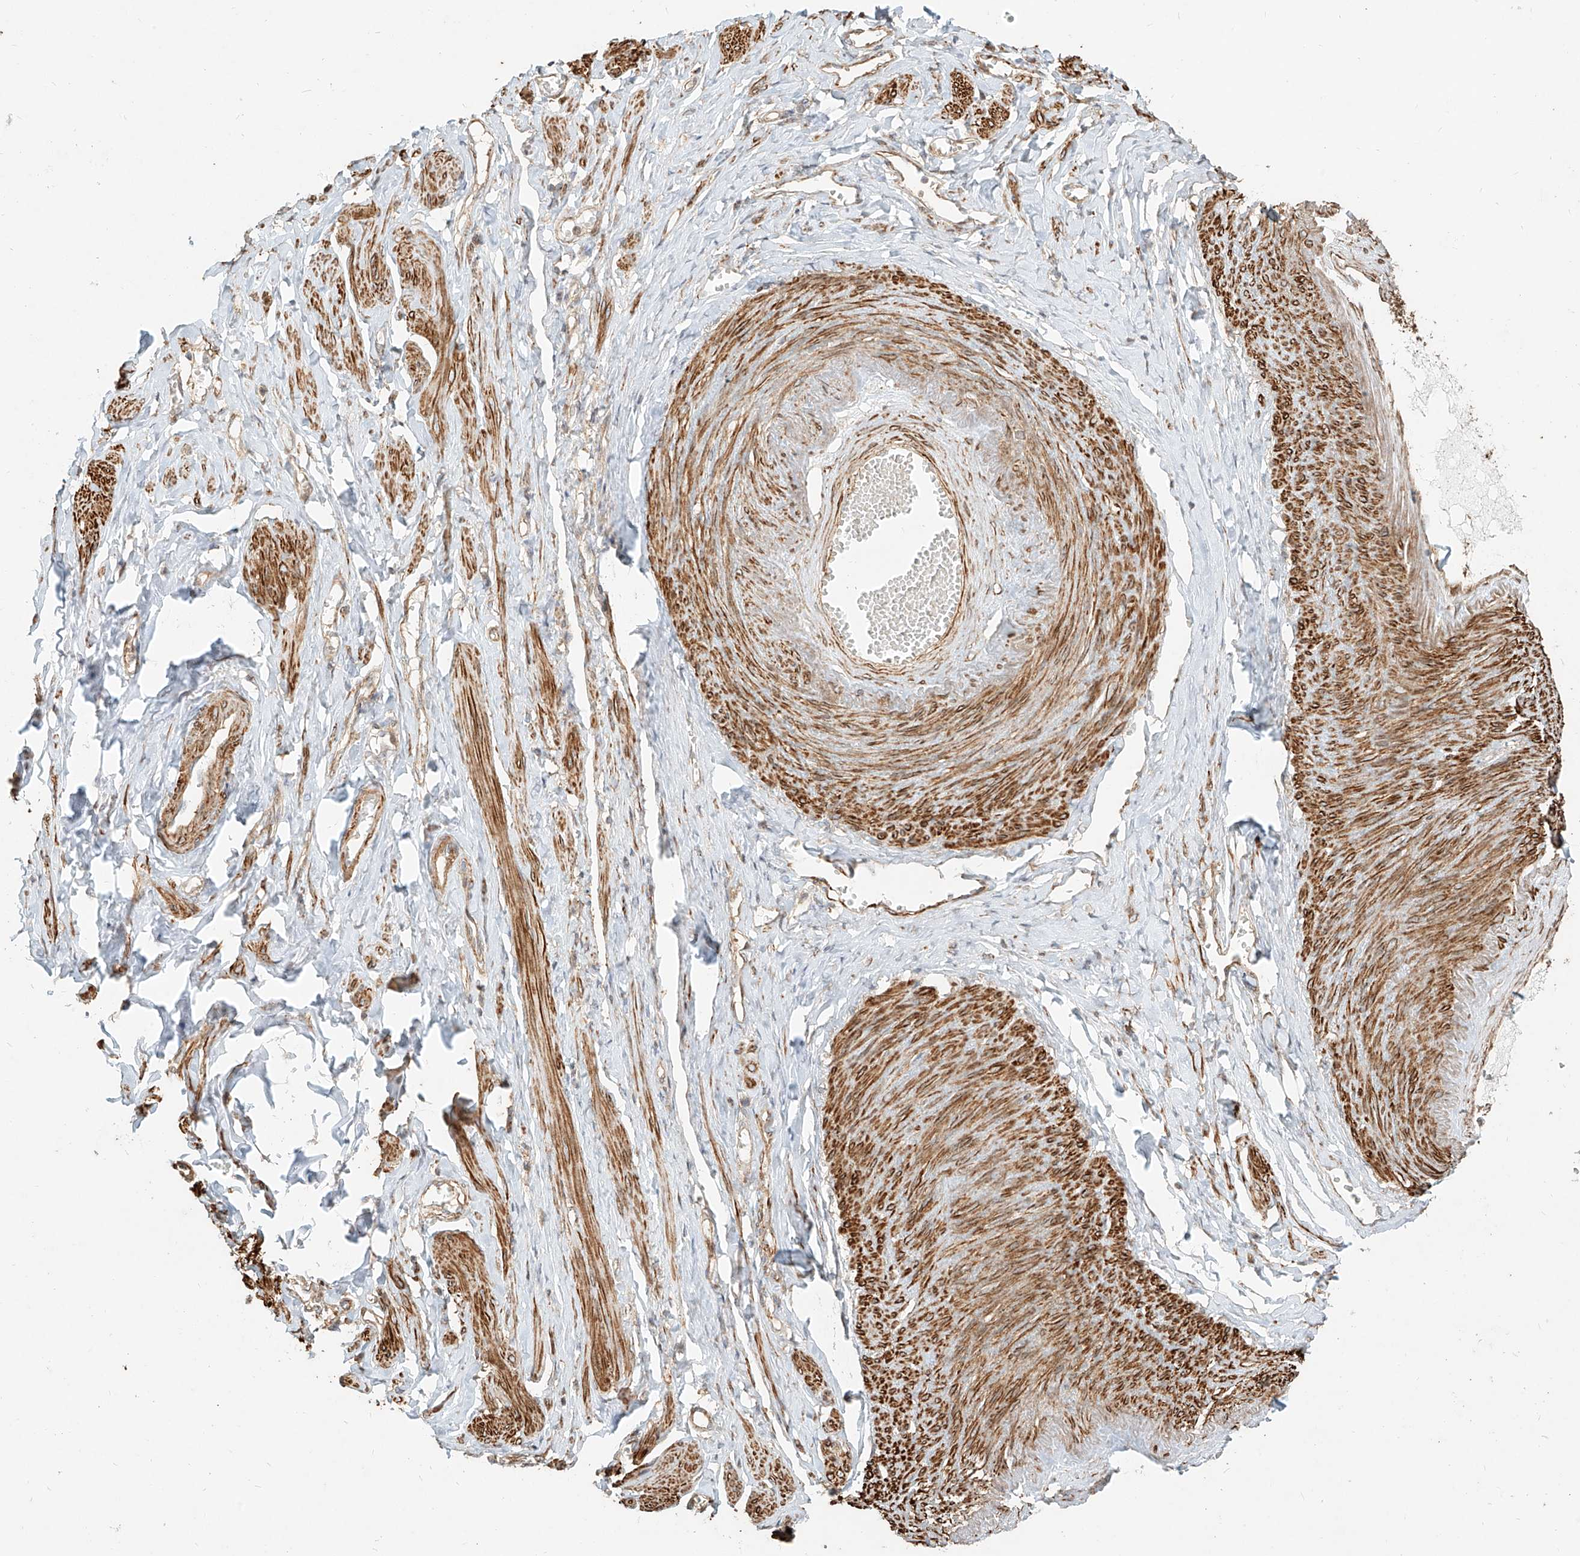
{"staining": {"intensity": "strong", "quantity": ">75%", "location": "cytoplasmic/membranous"}, "tissue": "adipose tissue", "cell_type": "Adipocytes", "image_type": "normal", "snomed": [{"axis": "morphology", "description": "Normal tissue, NOS"}, {"axis": "topography", "description": "Vascular tissue"}, {"axis": "topography", "description": "Fallopian tube"}, {"axis": "topography", "description": "Ovary"}], "caption": "An image of human adipose tissue stained for a protein exhibits strong cytoplasmic/membranous brown staining in adipocytes.", "gene": "MTX2", "patient": {"sex": "female", "age": 67}}